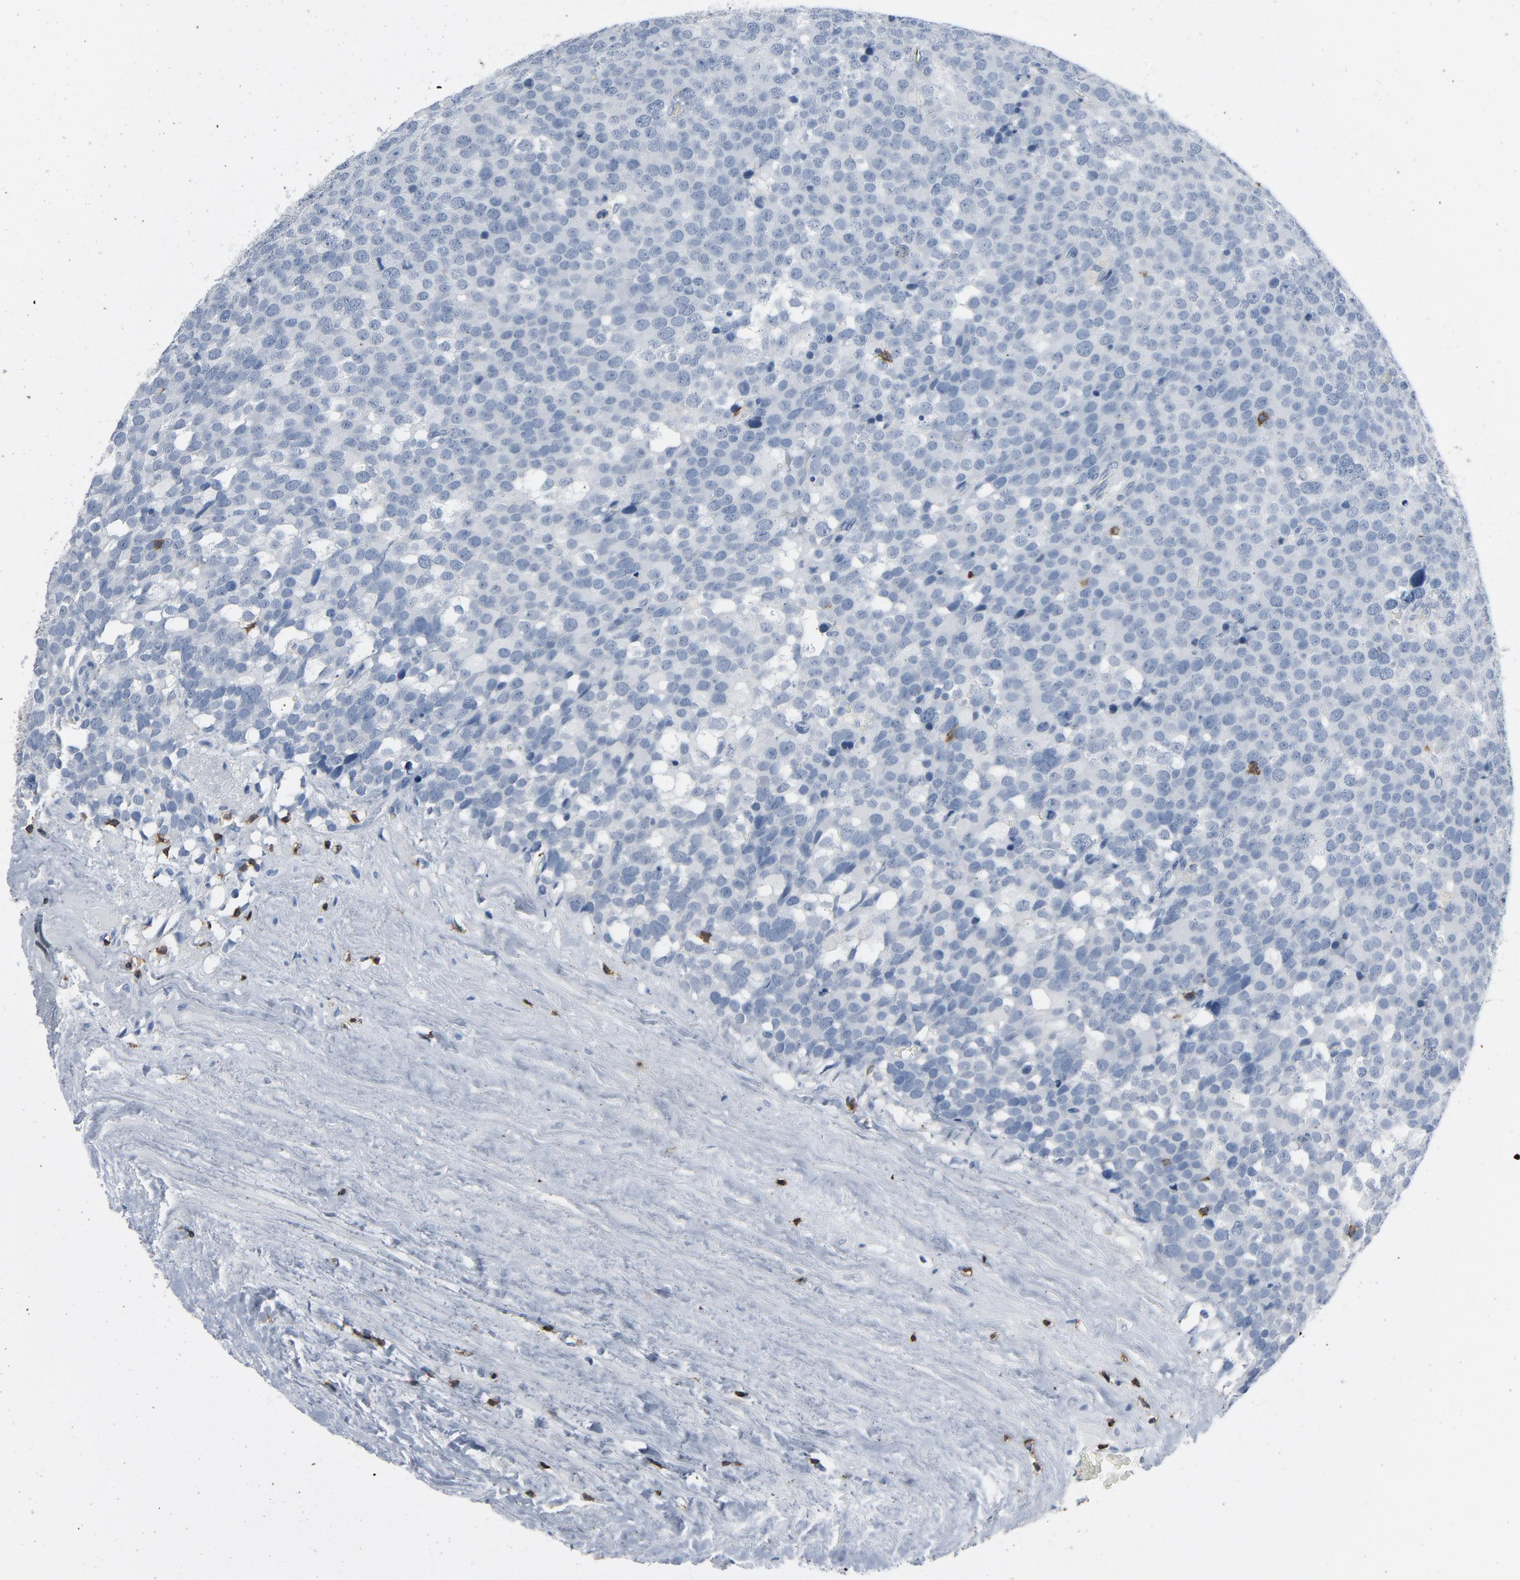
{"staining": {"intensity": "negative", "quantity": "none", "location": "none"}, "tissue": "testis cancer", "cell_type": "Tumor cells", "image_type": "cancer", "snomed": [{"axis": "morphology", "description": "Seminoma, NOS"}, {"axis": "topography", "description": "Testis"}], "caption": "IHC micrograph of human seminoma (testis) stained for a protein (brown), which shows no positivity in tumor cells.", "gene": "LCK", "patient": {"sex": "male", "age": 71}}